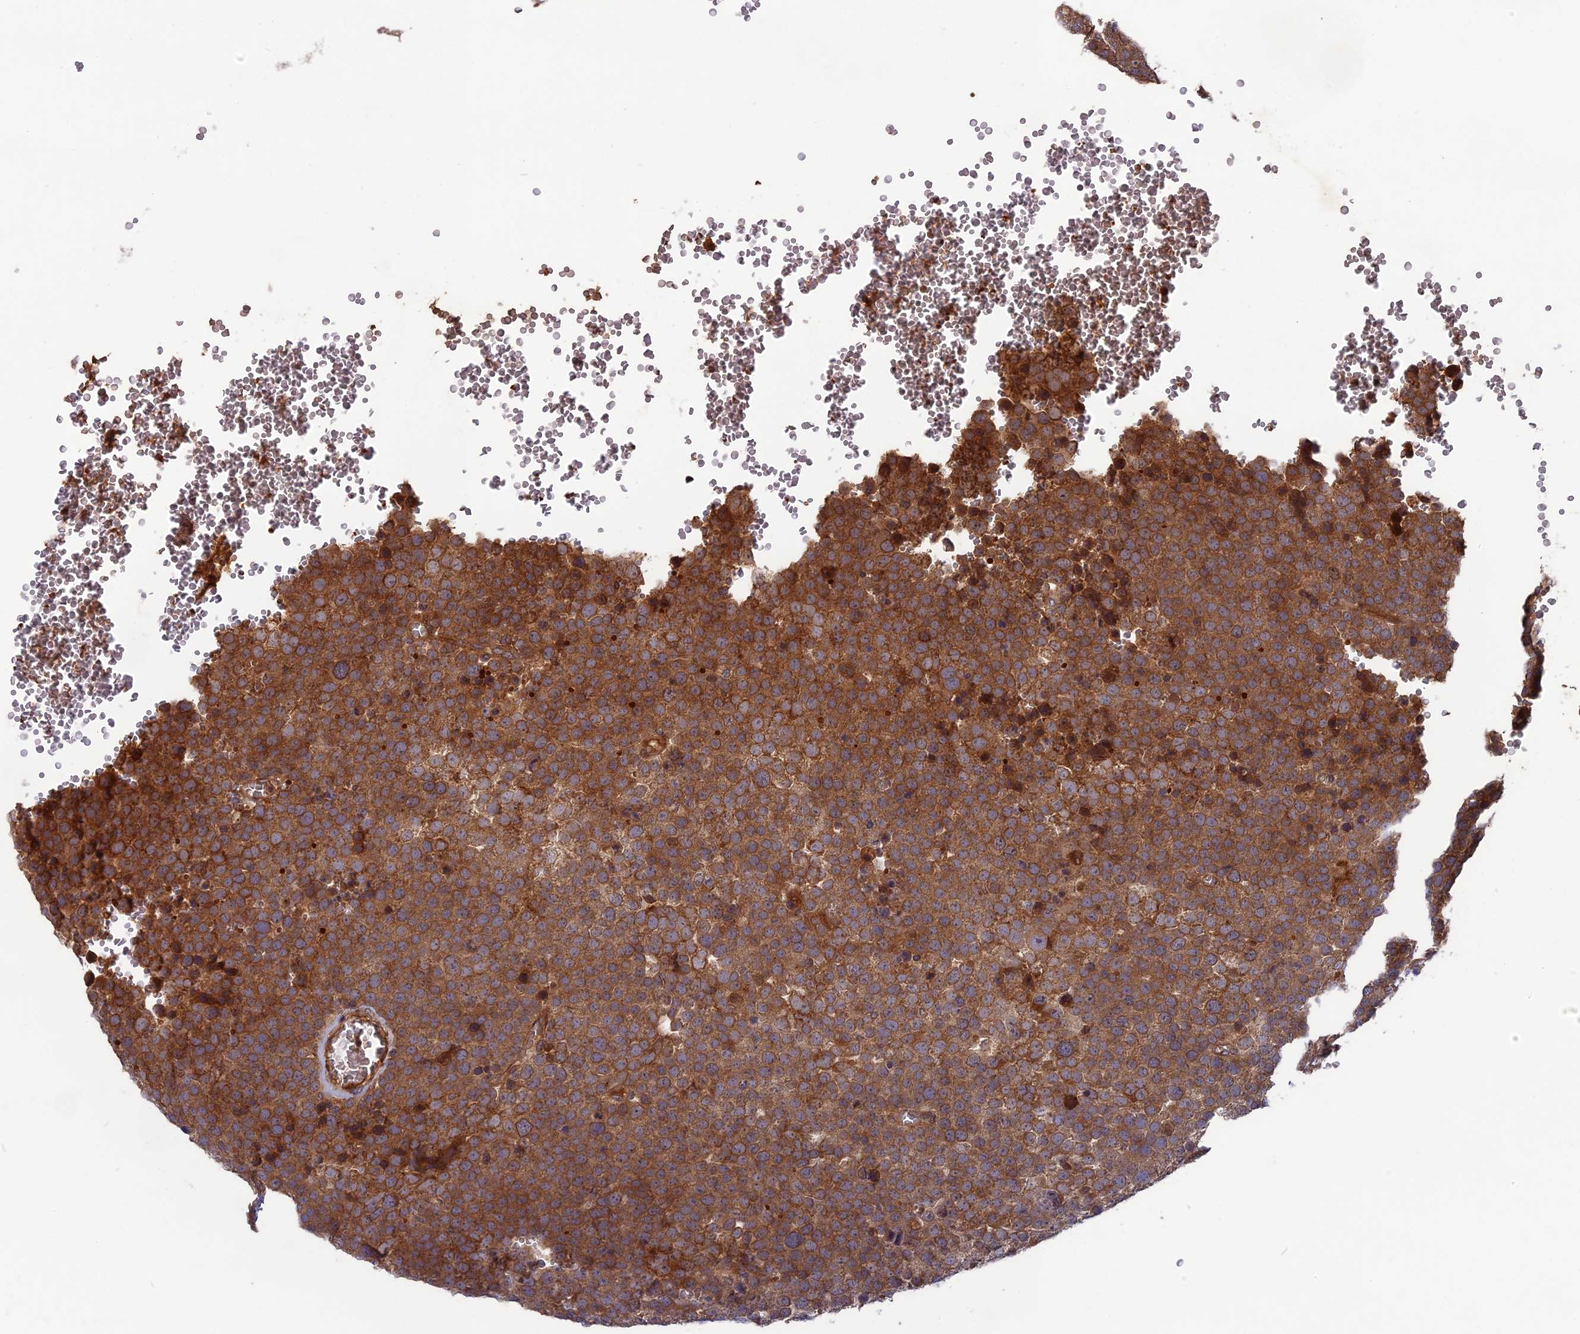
{"staining": {"intensity": "moderate", "quantity": ">75%", "location": "cytoplasmic/membranous"}, "tissue": "testis cancer", "cell_type": "Tumor cells", "image_type": "cancer", "snomed": [{"axis": "morphology", "description": "Seminoma, NOS"}, {"axis": "topography", "description": "Testis"}], "caption": "A photomicrograph of testis cancer (seminoma) stained for a protein exhibits moderate cytoplasmic/membranous brown staining in tumor cells. Nuclei are stained in blue.", "gene": "TMUB2", "patient": {"sex": "male", "age": 71}}